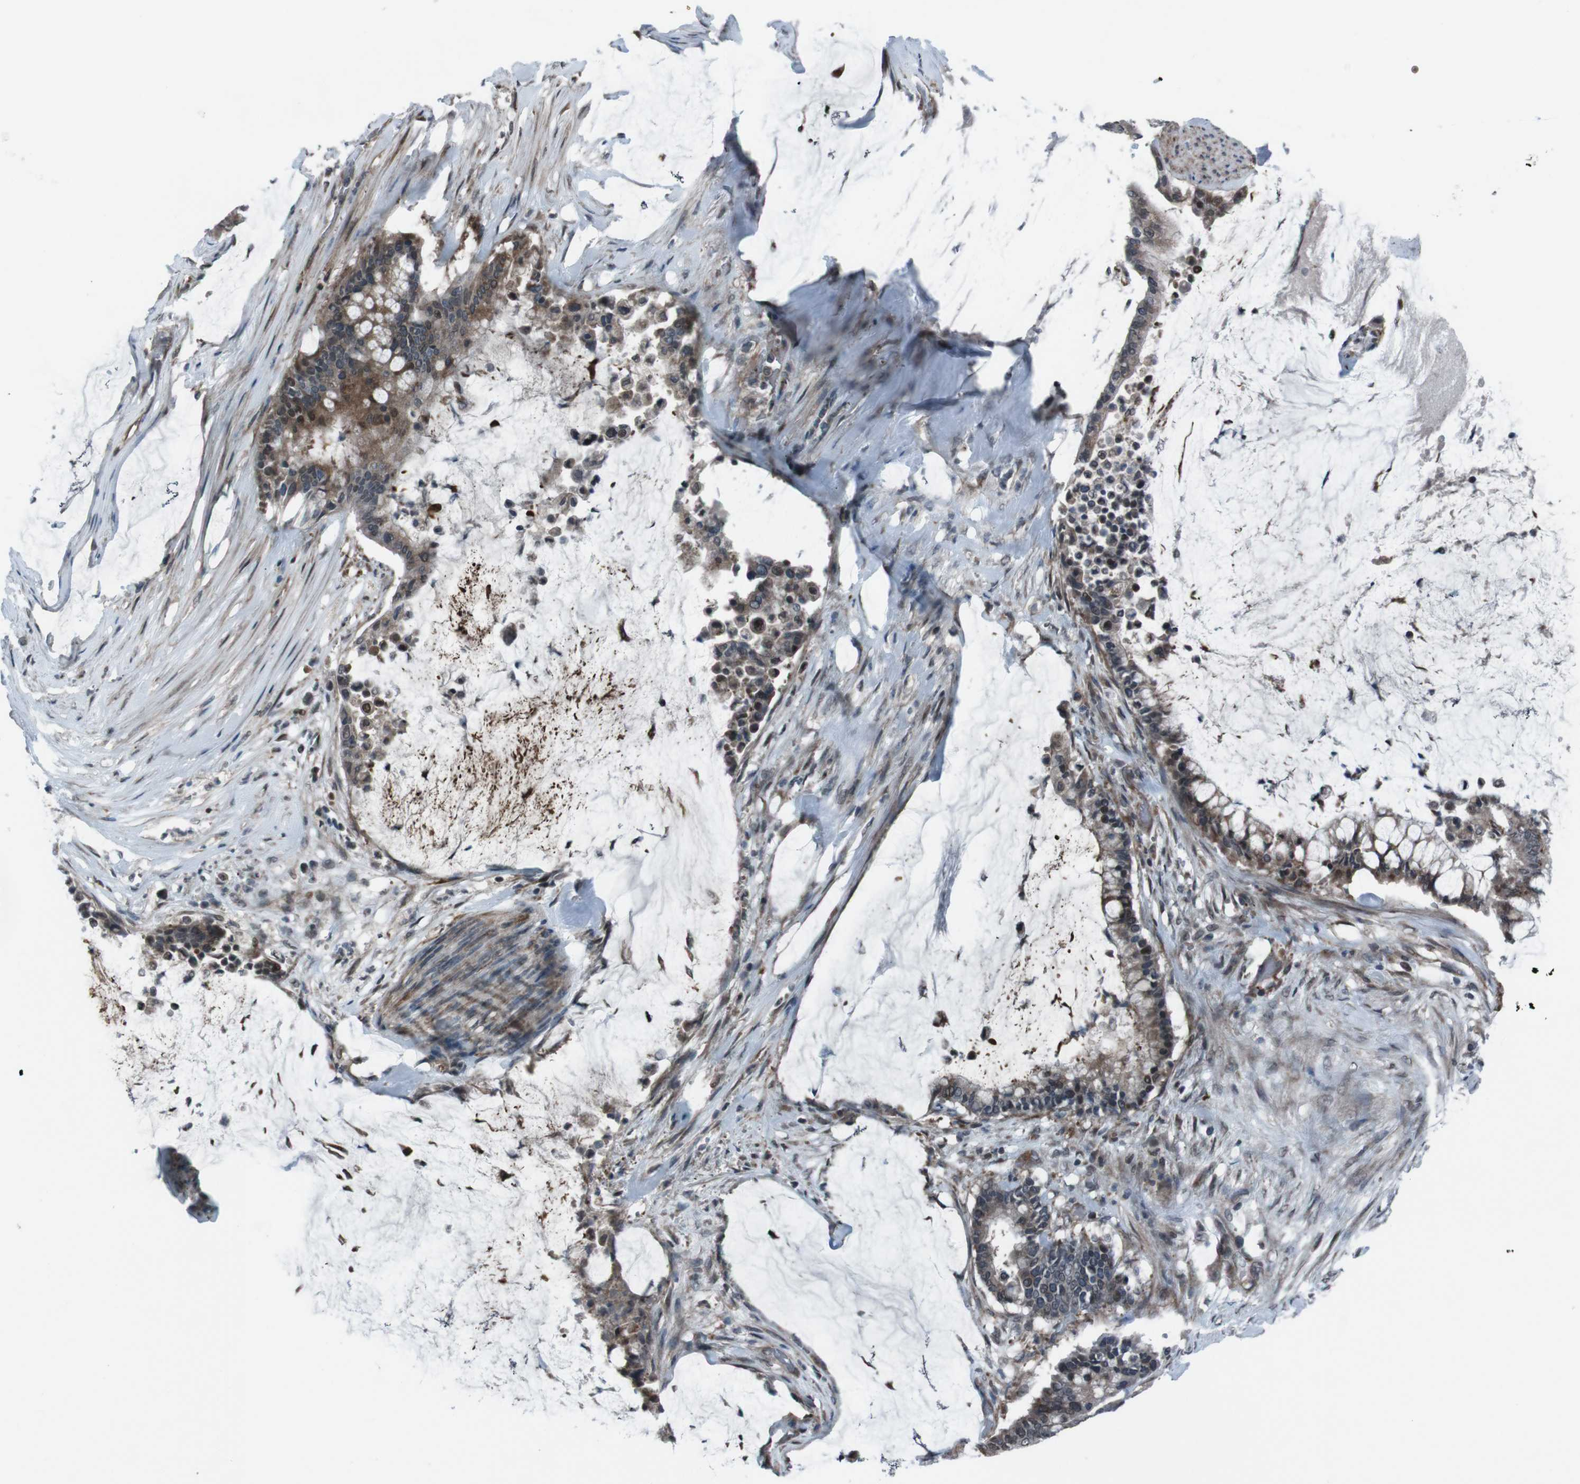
{"staining": {"intensity": "moderate", "quantity": ">75%", "location": "cytoplasmic/membranous,nuclear"}, "tissue": "pancreatic cancer", "cell_type": "Tumor cells", "image_type": "cancer", "snomed": [{"axis": "morphology", "description": "Adenocarcinoma, NOS"}, {"axis": "topography", "description": "Pancreas"}], "caption": "Immunohistochemistry (IHC) photomicrograph of neoplastic tissue: human adenocarcinoma (pancreatic) stained using immunohistochemistry (IHC) shows medium levels of moderate protein expression localized specifically in the cytoplasmic/membranous and nuclear of tumor cells, appearing as a cytoplasmic/membranous and nuclear brown color.", "gene": "SS18L1", "patient": {"sex": "male", "age": 41}}